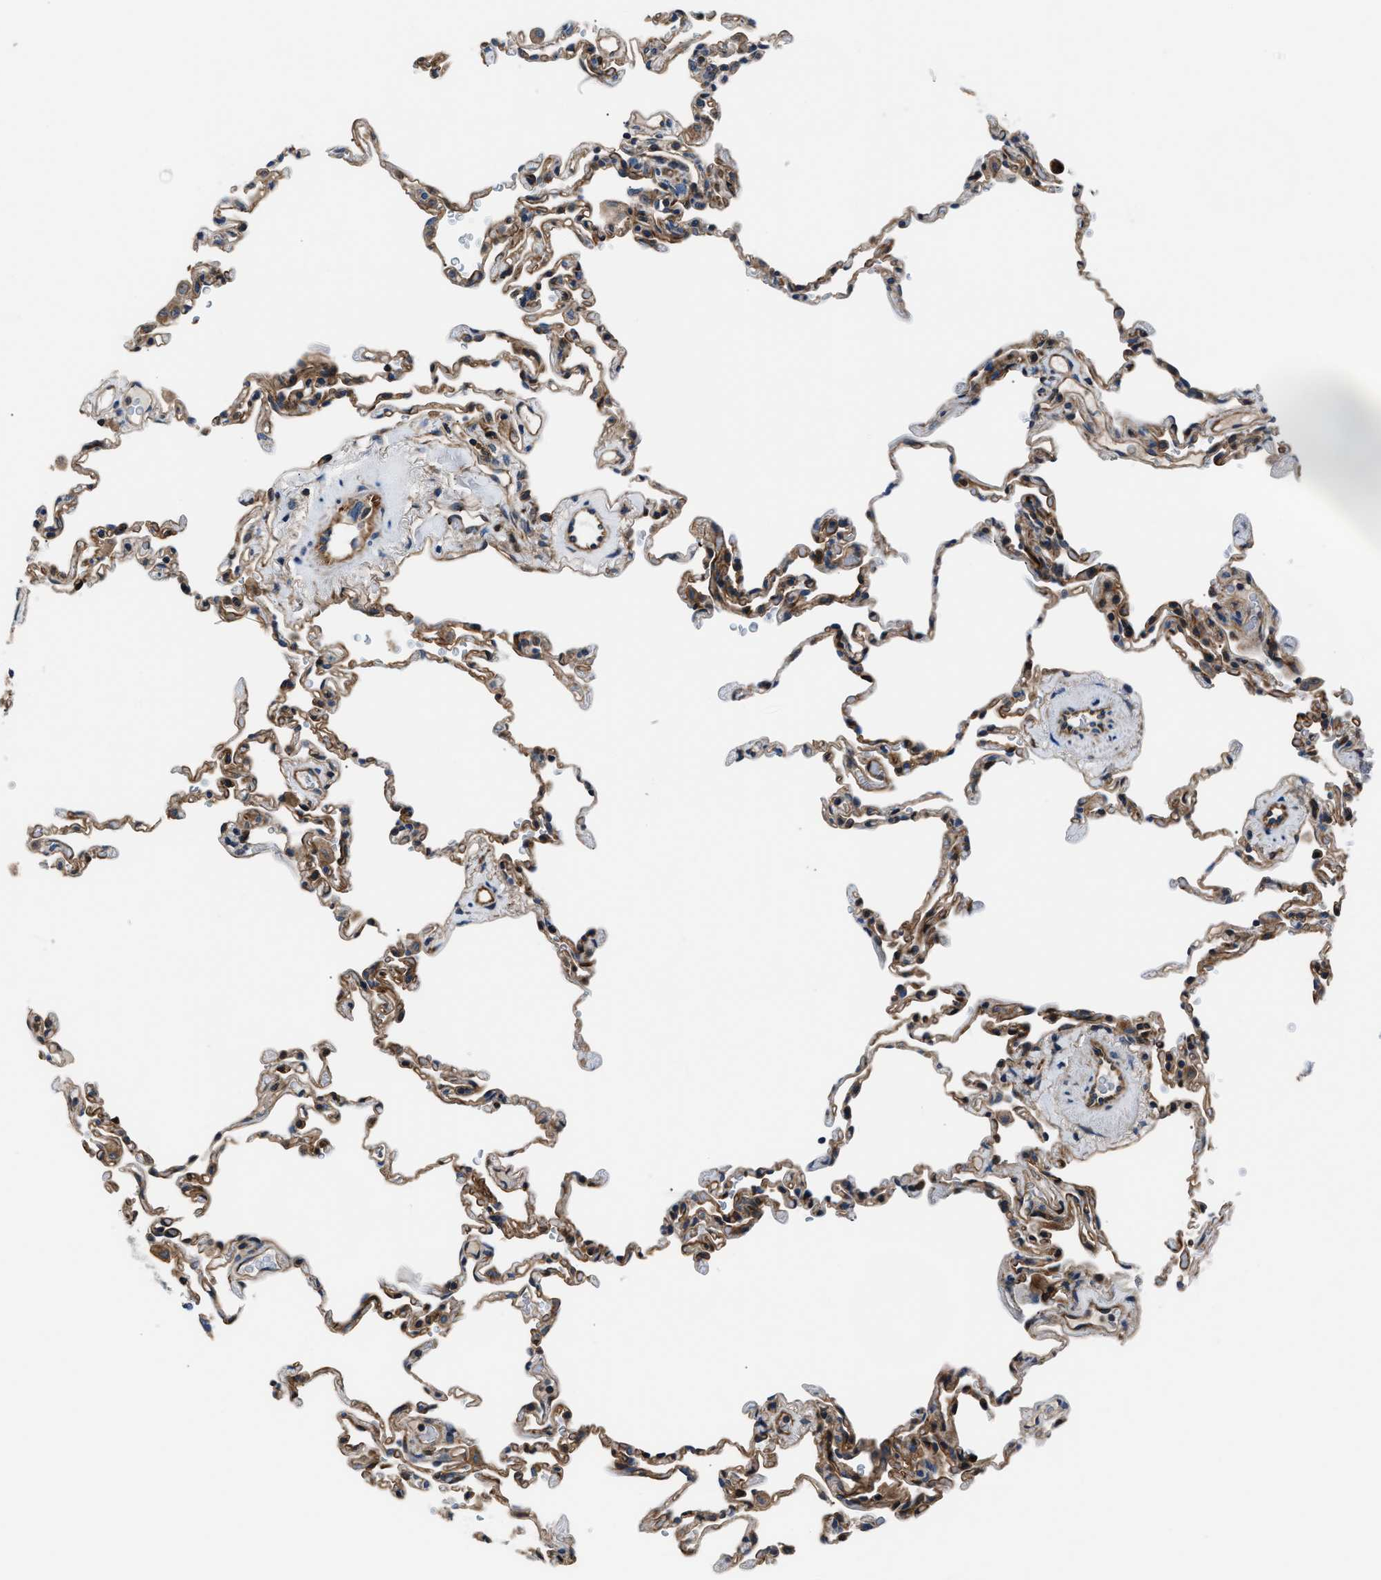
{"staining": {"intensity": "moderate", "quantity": "25%-75%", "location": "cytoplasmic/membranous"}, "tissue": "lung", "cell_type": "Alveolar cells", "image_type": "normal", "snomed": [{"axis": "morphology", "description": "Normal tissue, NOS"}, {"axis": "topography", "description": "Lung"}], "caption": "Moderate cytoplasmic/membranous staining for a protein is appreciated in approximately 25%-75% of alveolar cells of normal lung using immunohistochemistry.", "gene": "ENSG00000281039", "patient": {"sex": "male", "age": 59}}